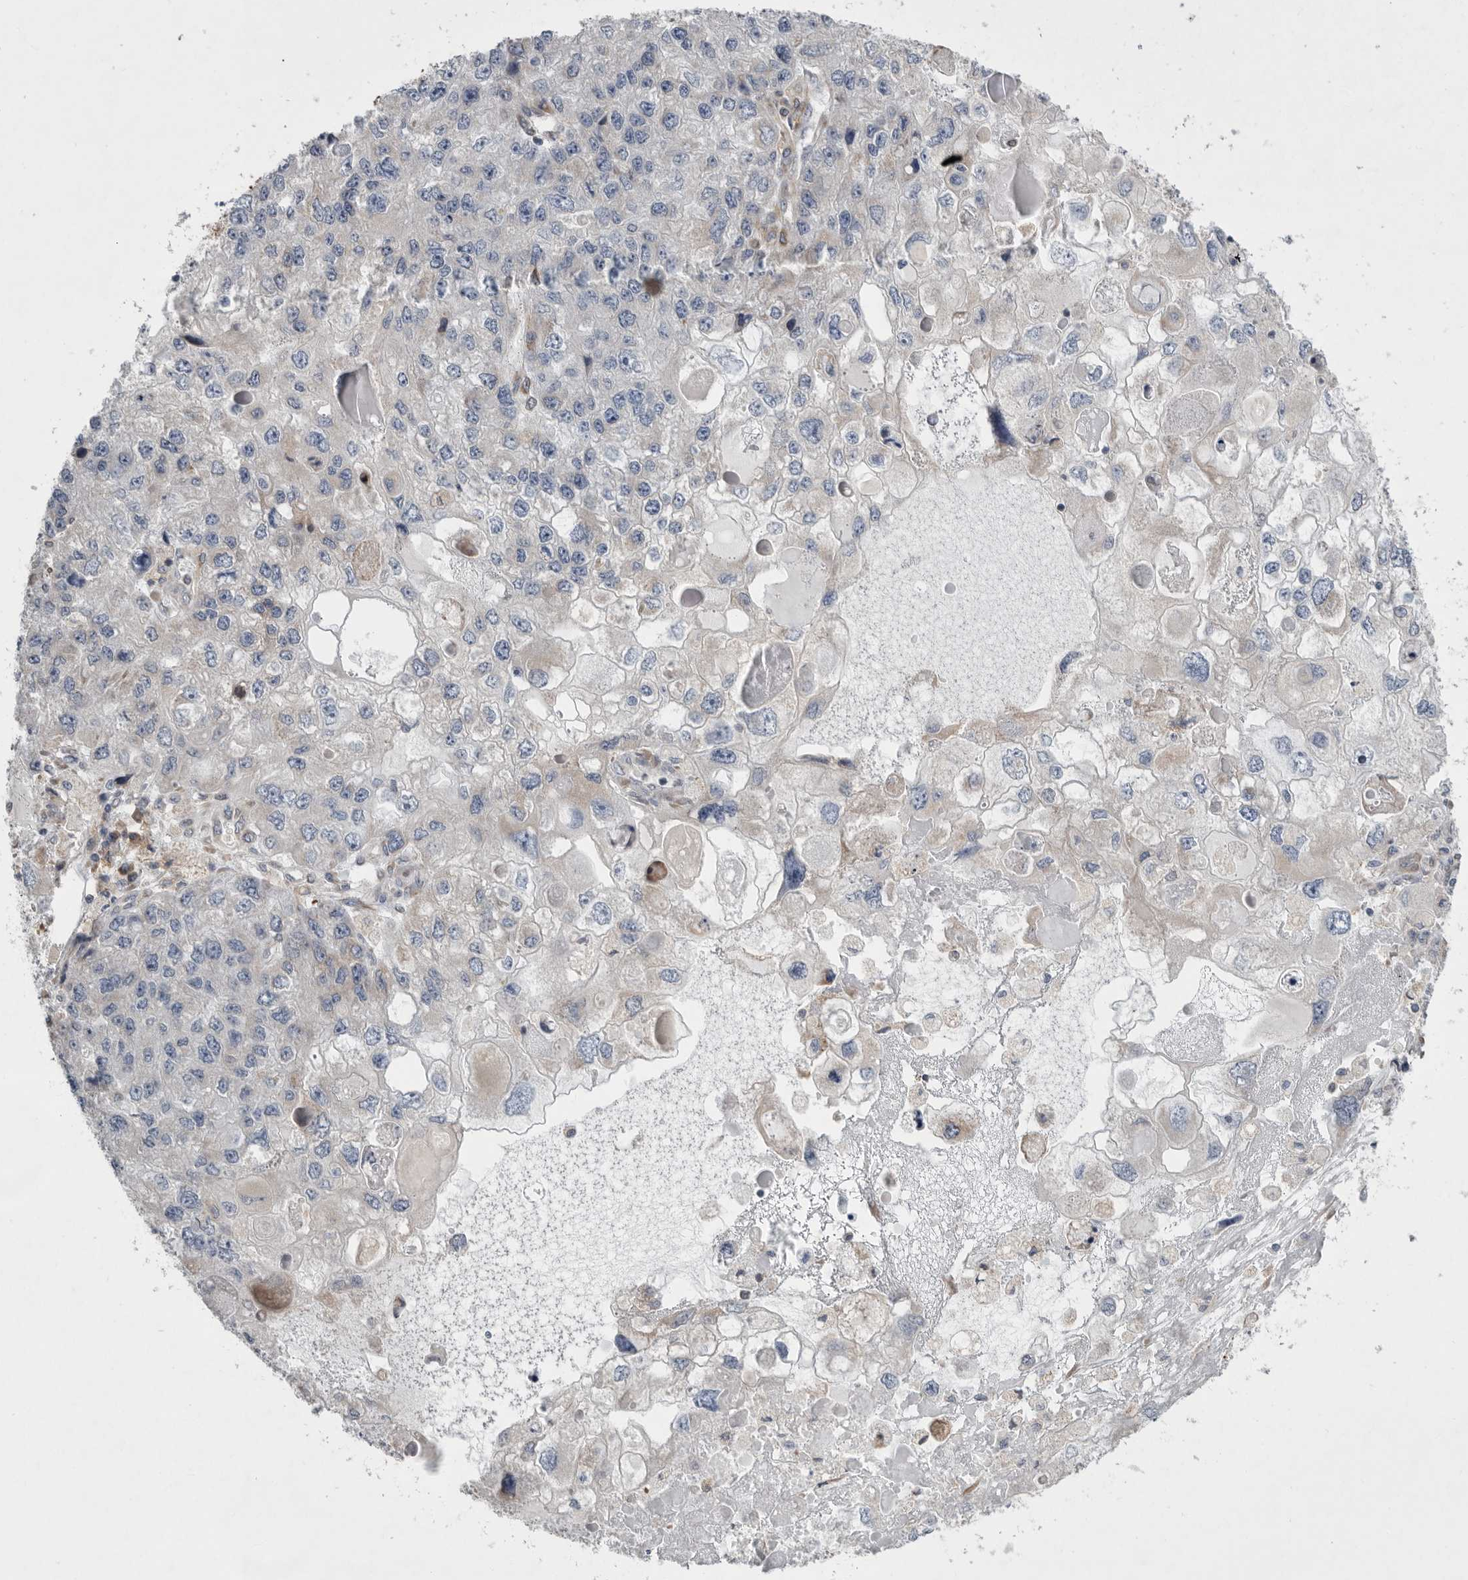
{"staining": {"intensity": "moderate", "quantity": "<25%", "location": "cytoplasmic/membranous"}, "tissue": "endometrial cancer", "cell_type": "Tumor cells", "image_type": "cancer", "snomed": [{"axis": "morphology", "description": "Adenocarcinoma, NOS"}, {"axis": "topography", "description": "Endometrium"}], "caption": "Endometrial cancer stained for a protein (brown) displays moderate cytoplasmic/membranous positive expression in approximately <25% of tumor cells.", "gene": "GANAB", "patient": {"sex": "female", "age": 49}}